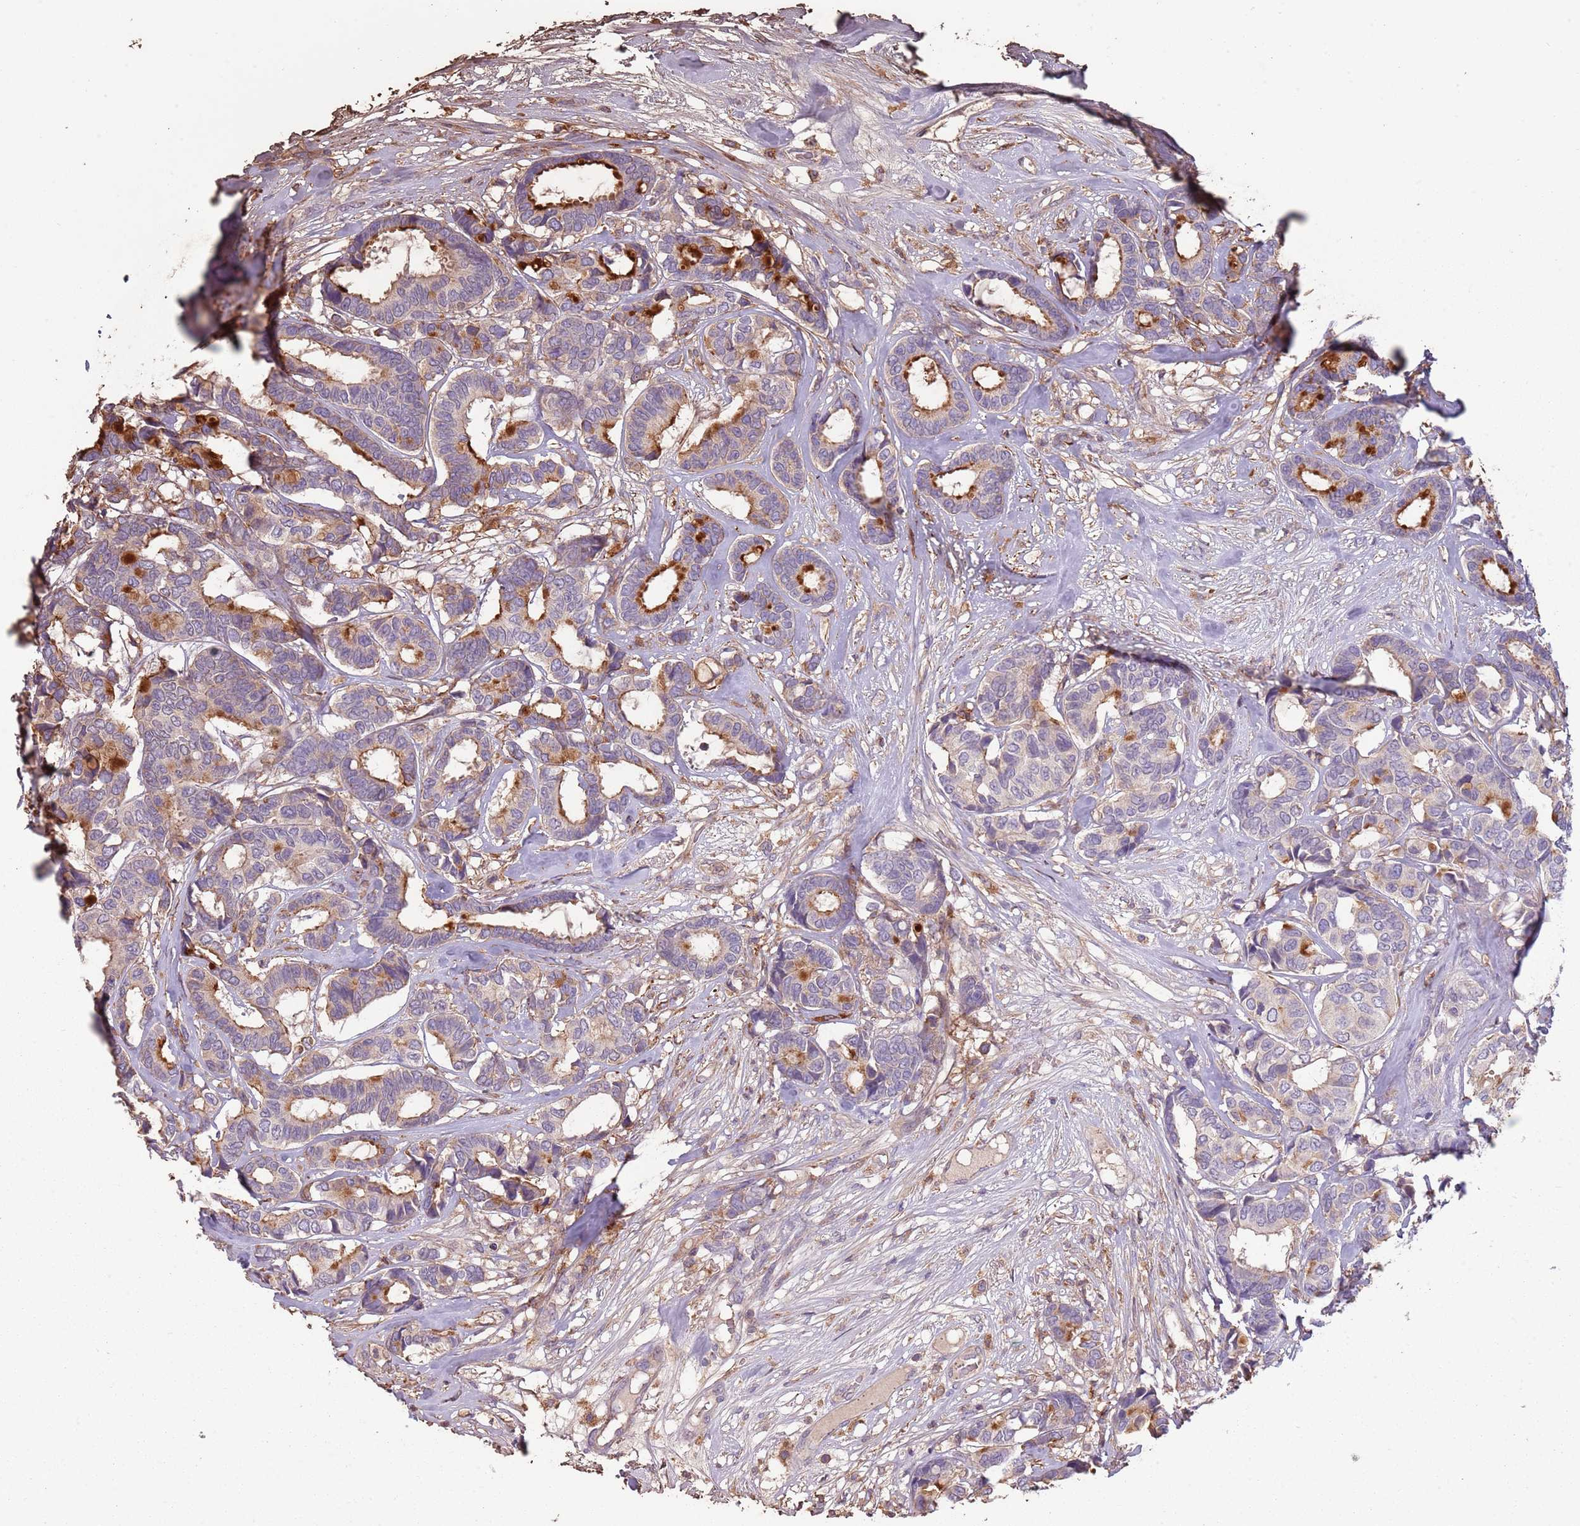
{"staining": {"intensity": "strong", "quantity": "<25%", "location": "cytoplasmic/membranous"}, "tissue": "breast cancer", "cell_type": "Tumor cells", "image_type": "cancer", "snomed": [{"axis": "morphology", "description": "Duct carcinoma"}, {"axis": "topography", "description": "Breast"}], "caption": "This photomicrograph demonstrates IHC staining of breast cancer, with medium strong cytoplasmic/membranous positivity in about <25% of tumor cells.", "gene": "FECH", "patient": {"sex": "female", "age": 87}}